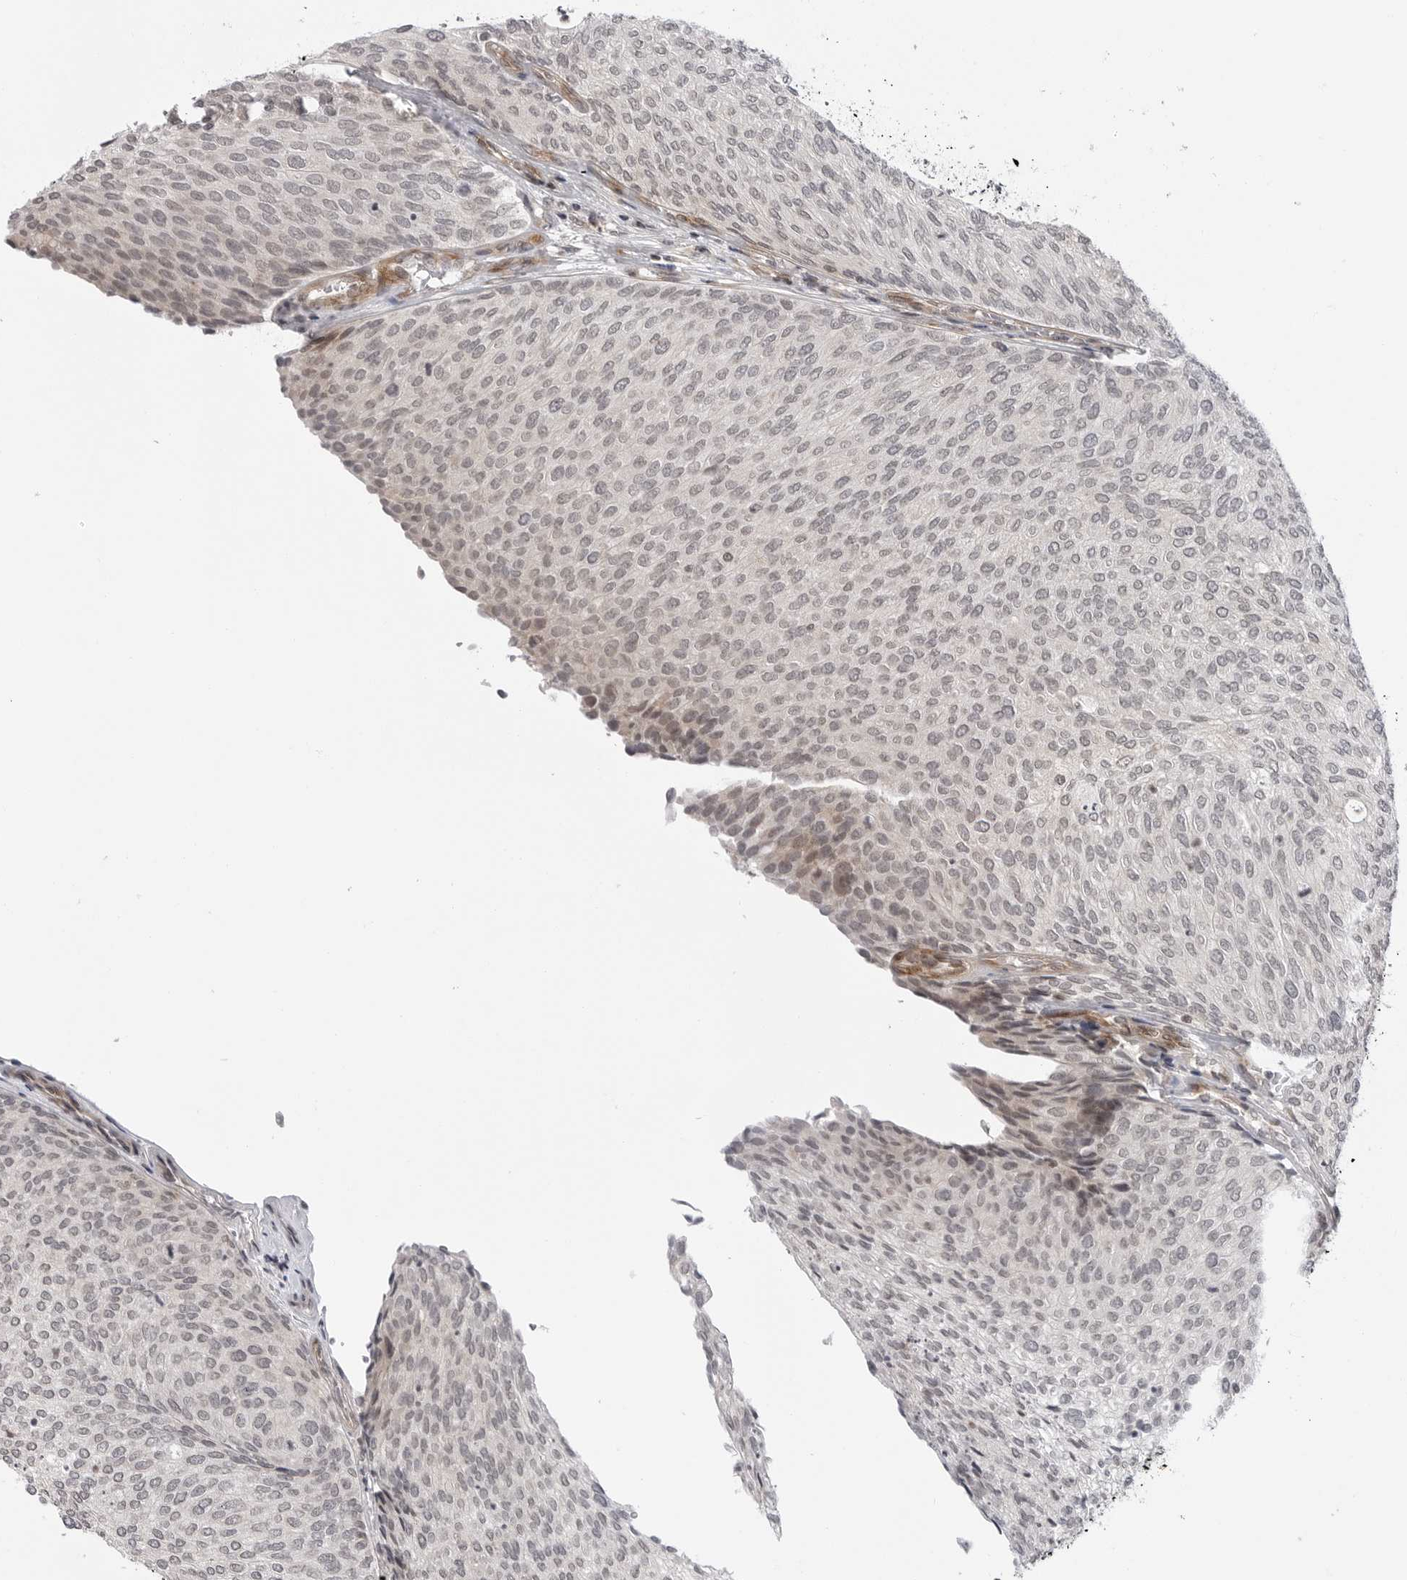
{"staining": {"intensity": "negative", "quantity": "none", "location": "none"}, "tissue": "urothelial cancer", "cell_type": "Tumor cells", "image_type": "cancer", "snomed": [{"axis": "morphology", "description": "Urothelial carcinoma, Low grade"}, {"axis": "topography", "description": "Urinary bladder"}], "caption": "The immunohistochemistry (IHC) histopathology image has no significant staining in tumor cells of urothelial carcinoma (low-grade) tissue.", "gene": "ADAMTS5", "patient": {"sex": "female", "age": 79}}